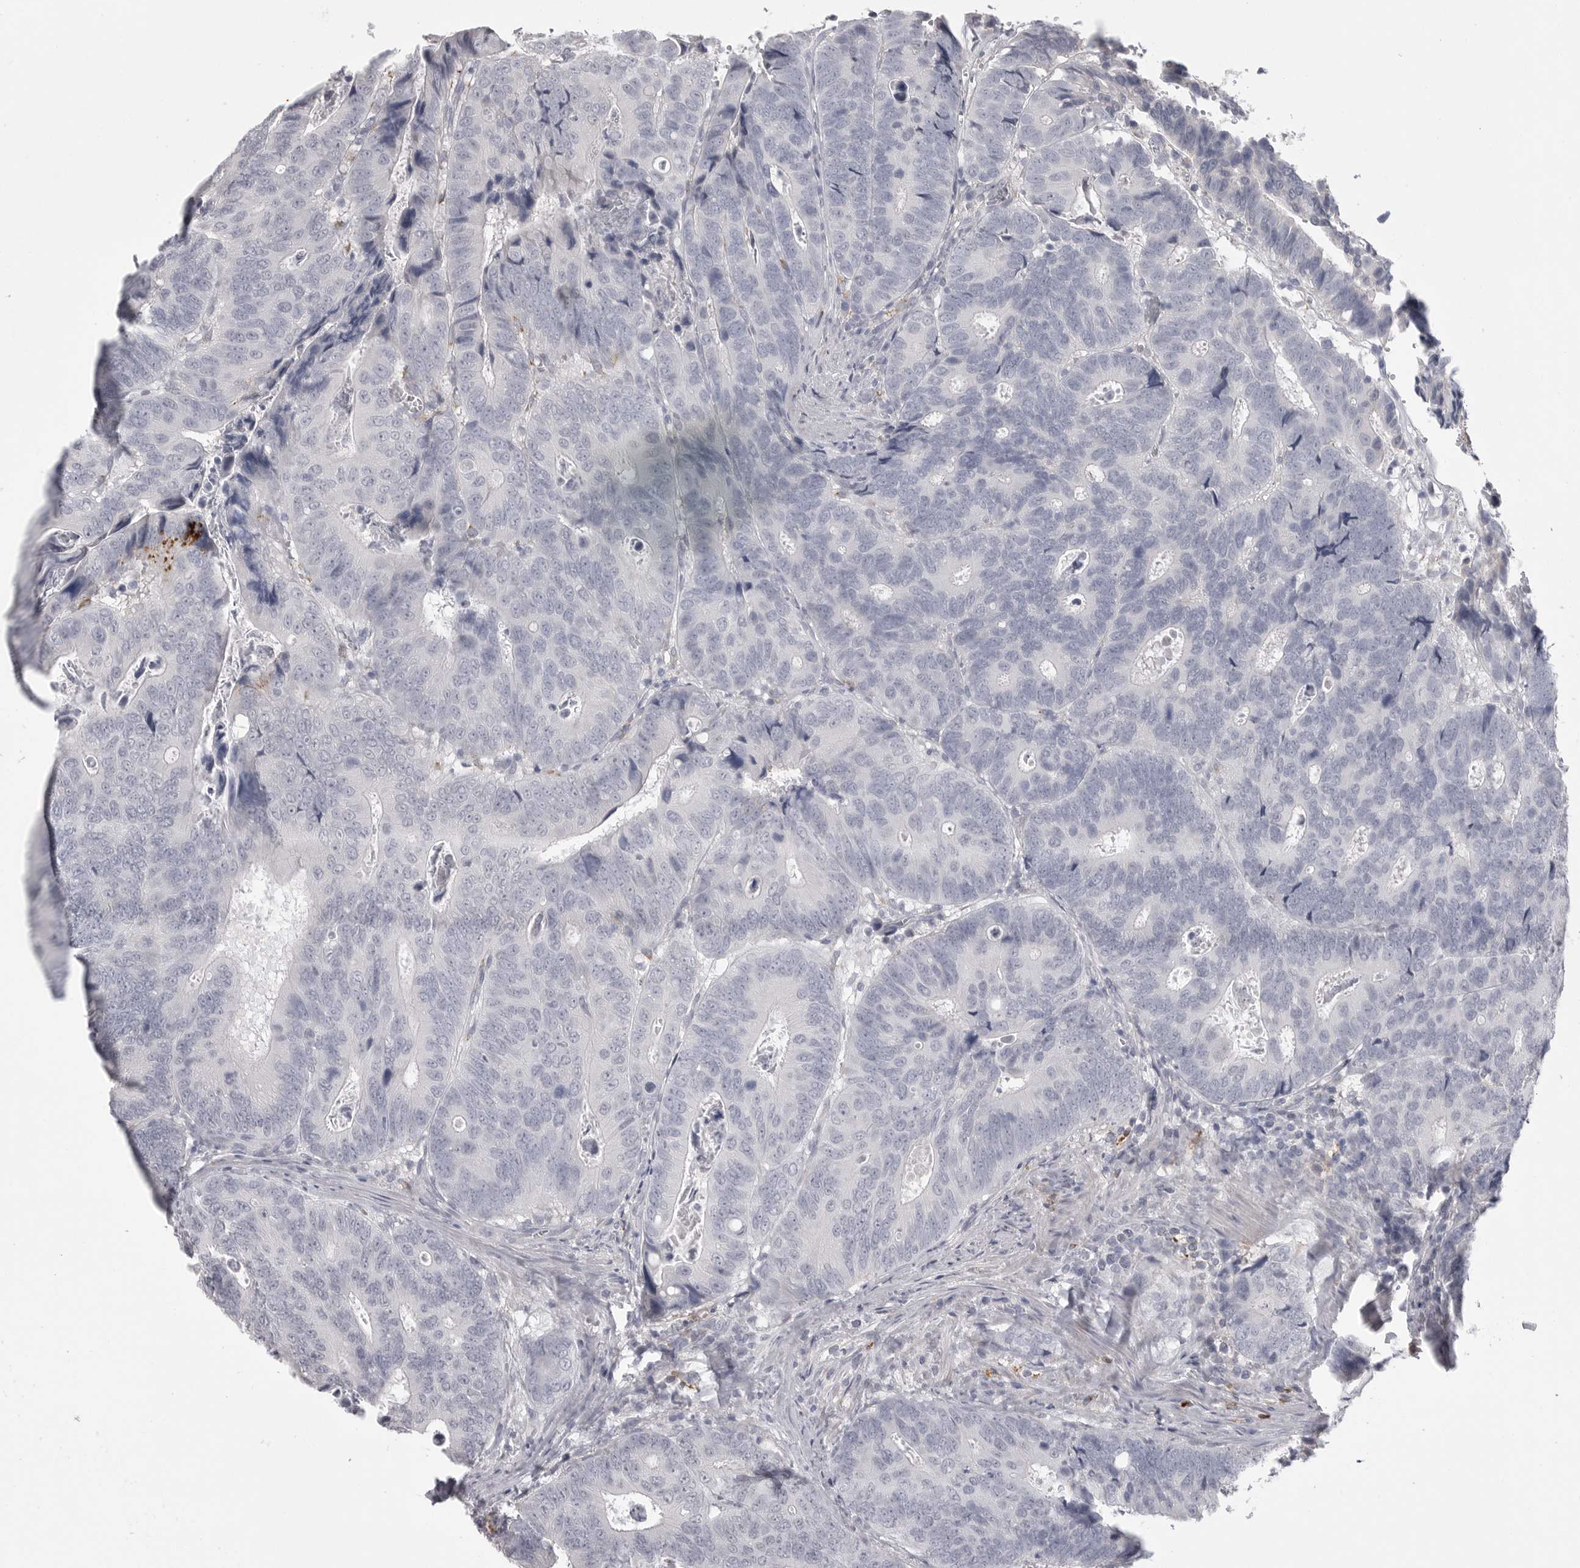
{"staining": {"intensity": "negative", "quantity": "none", "location": "none"}, "tissue": "colorectal cancer", "cell_type": "Tumor cells", "image_type": "cancer", "snomed": [{"axis": "morphology", "description": "Inflammation, NOS"}, {"axis": "morphology", "description": "Adenocarcinoma, NOS"}, {"axis": "topography", "description": "Colon"}], "caption": "Colorectal cancer (adenocarcinoma) was stained to show a protein in brown. There is no significant positivity in tumor cells.", "gene": "SERPING1", "patient": {"sex": "male", "age": 72}}